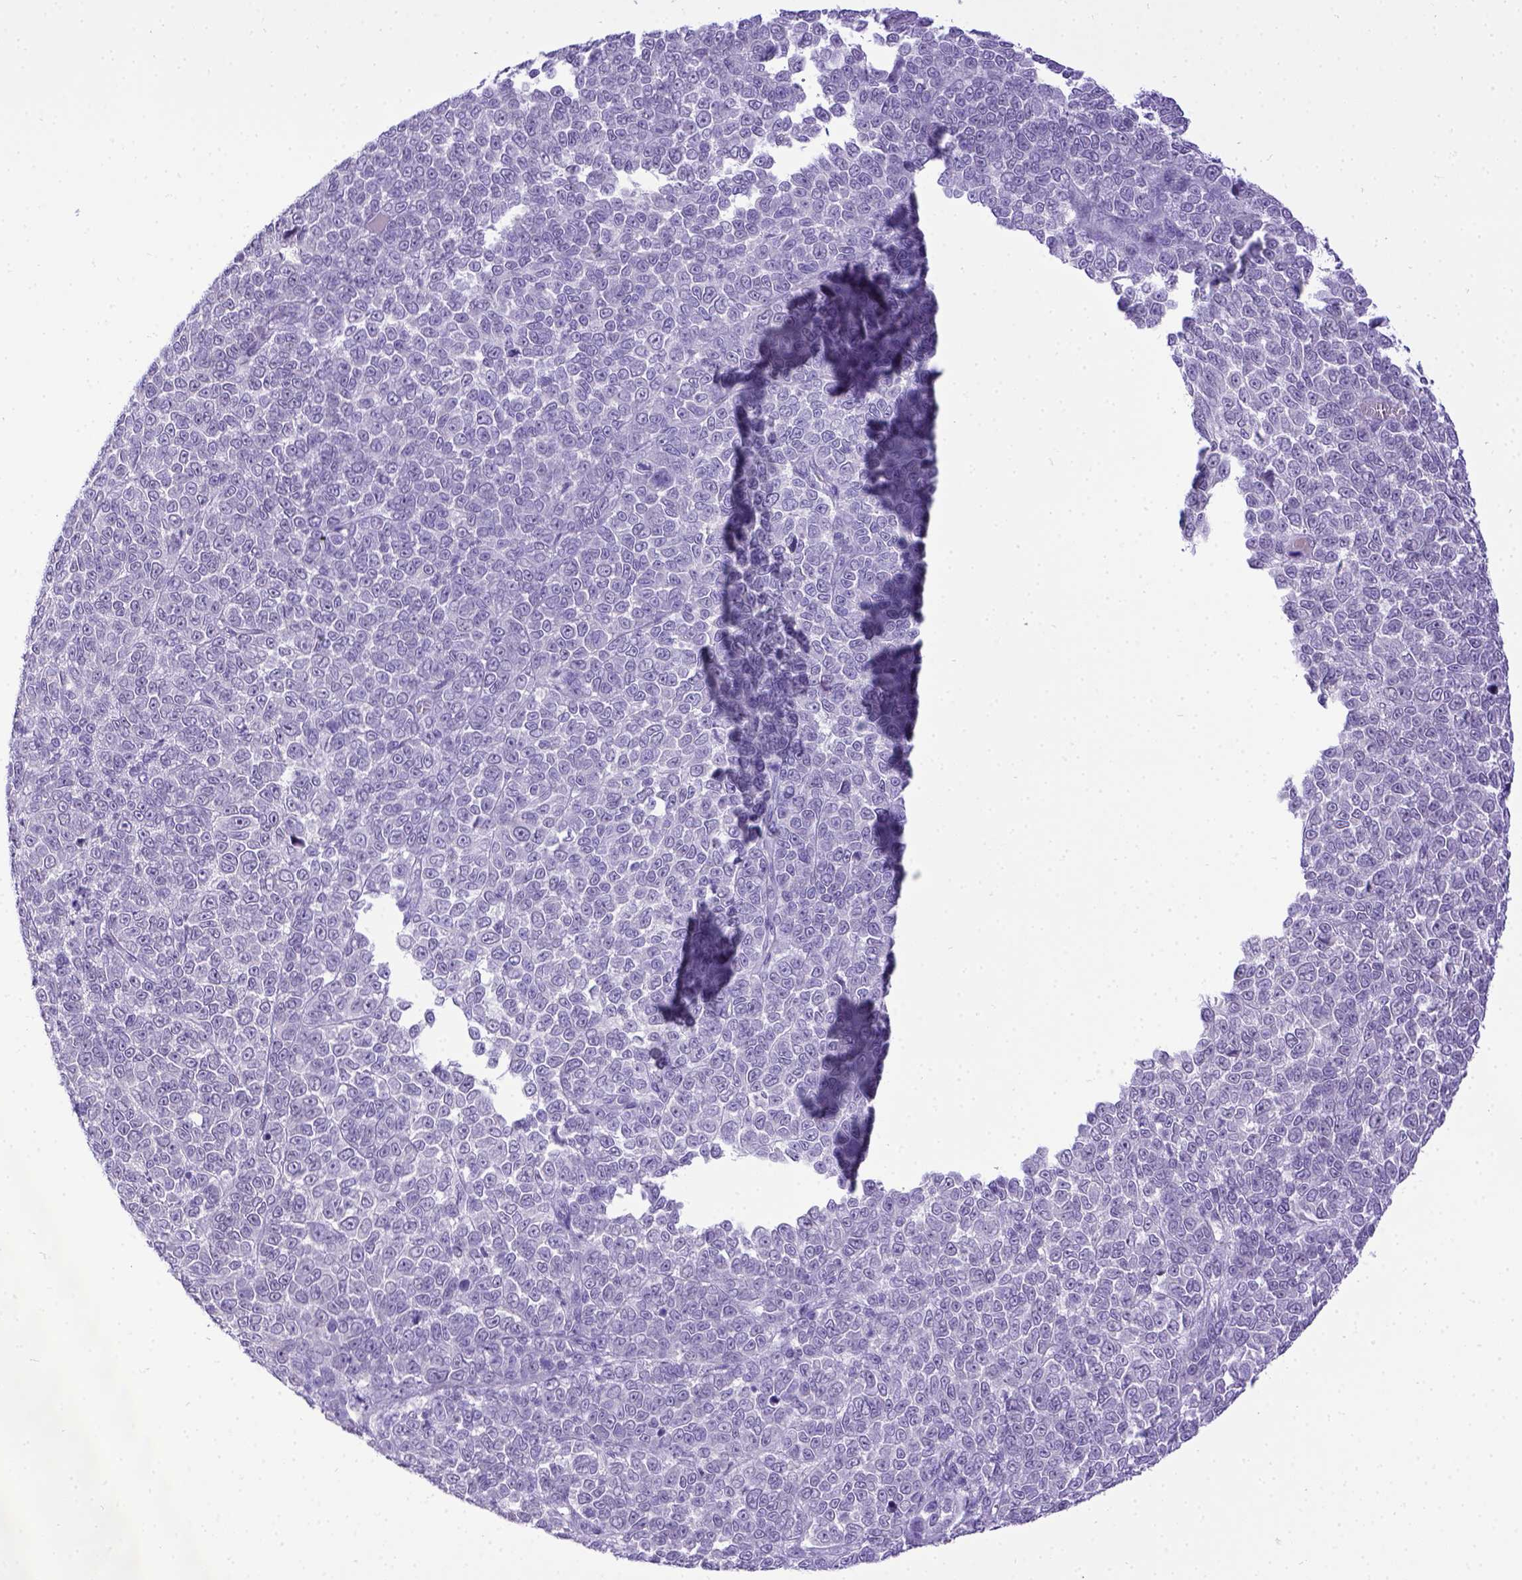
{"staining": {"intensity": "negative", "quantity": "none", "location": "none"}, "tissue": "melanoma", "cell_type": "Tumor cells", "image_type": "cancer", "snomed": [{"axis": "morphology", "description": "Malignant melanoma, NOS"}, {"axis": "topography", "description": "Skin"}], "caption": "This image is of melanoma stained with IHC to label a protein in brown with the nuclei are counter-stained blue. There is no expression in tumor cells. Nuclei are stained in blue.", "gene": "ESR1", "patient": {"sex": "female", "age": 95}}